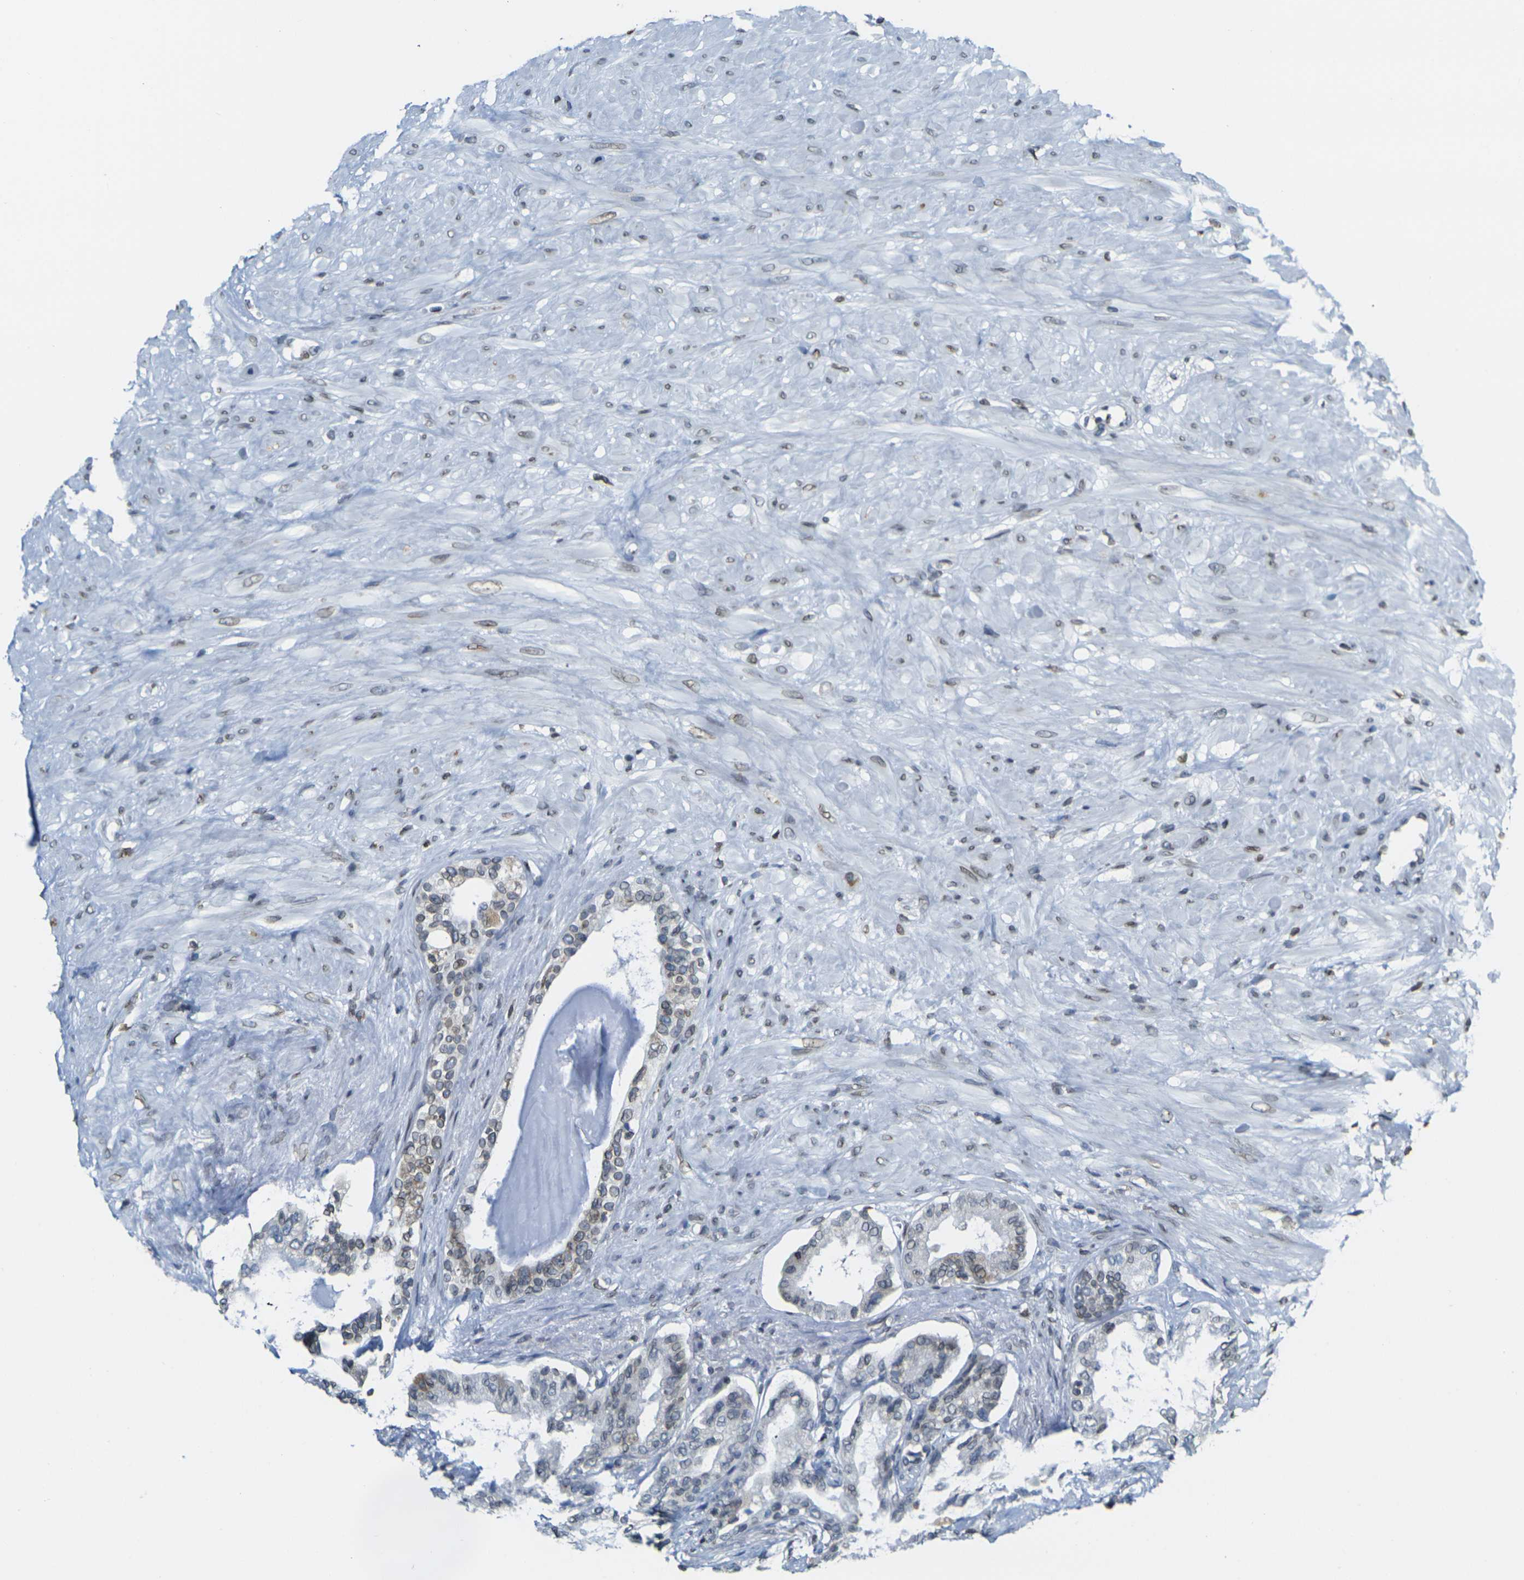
{"staining": {"intensity": "moderate", "quantity": "<25%", "location": "cytoplasmic/membranous,nuclear"}, "tissue": "seminal vesicle", "cell_type": "Glandular cells", "image_type": "normal", "snomed": [{"axis": "morphology", "description": "Normal tissue, NOS"}, {"axis": "topography", "description": "Seminal veicle"}], "caption": "Seminal vesicle stained with a brown dye displays moderate cytoplasmic/membranous,nuclear positive expression in about <25% of glandular cells.", "gene": "BRDT", "patient": {"sex": "male", "age": 61}}